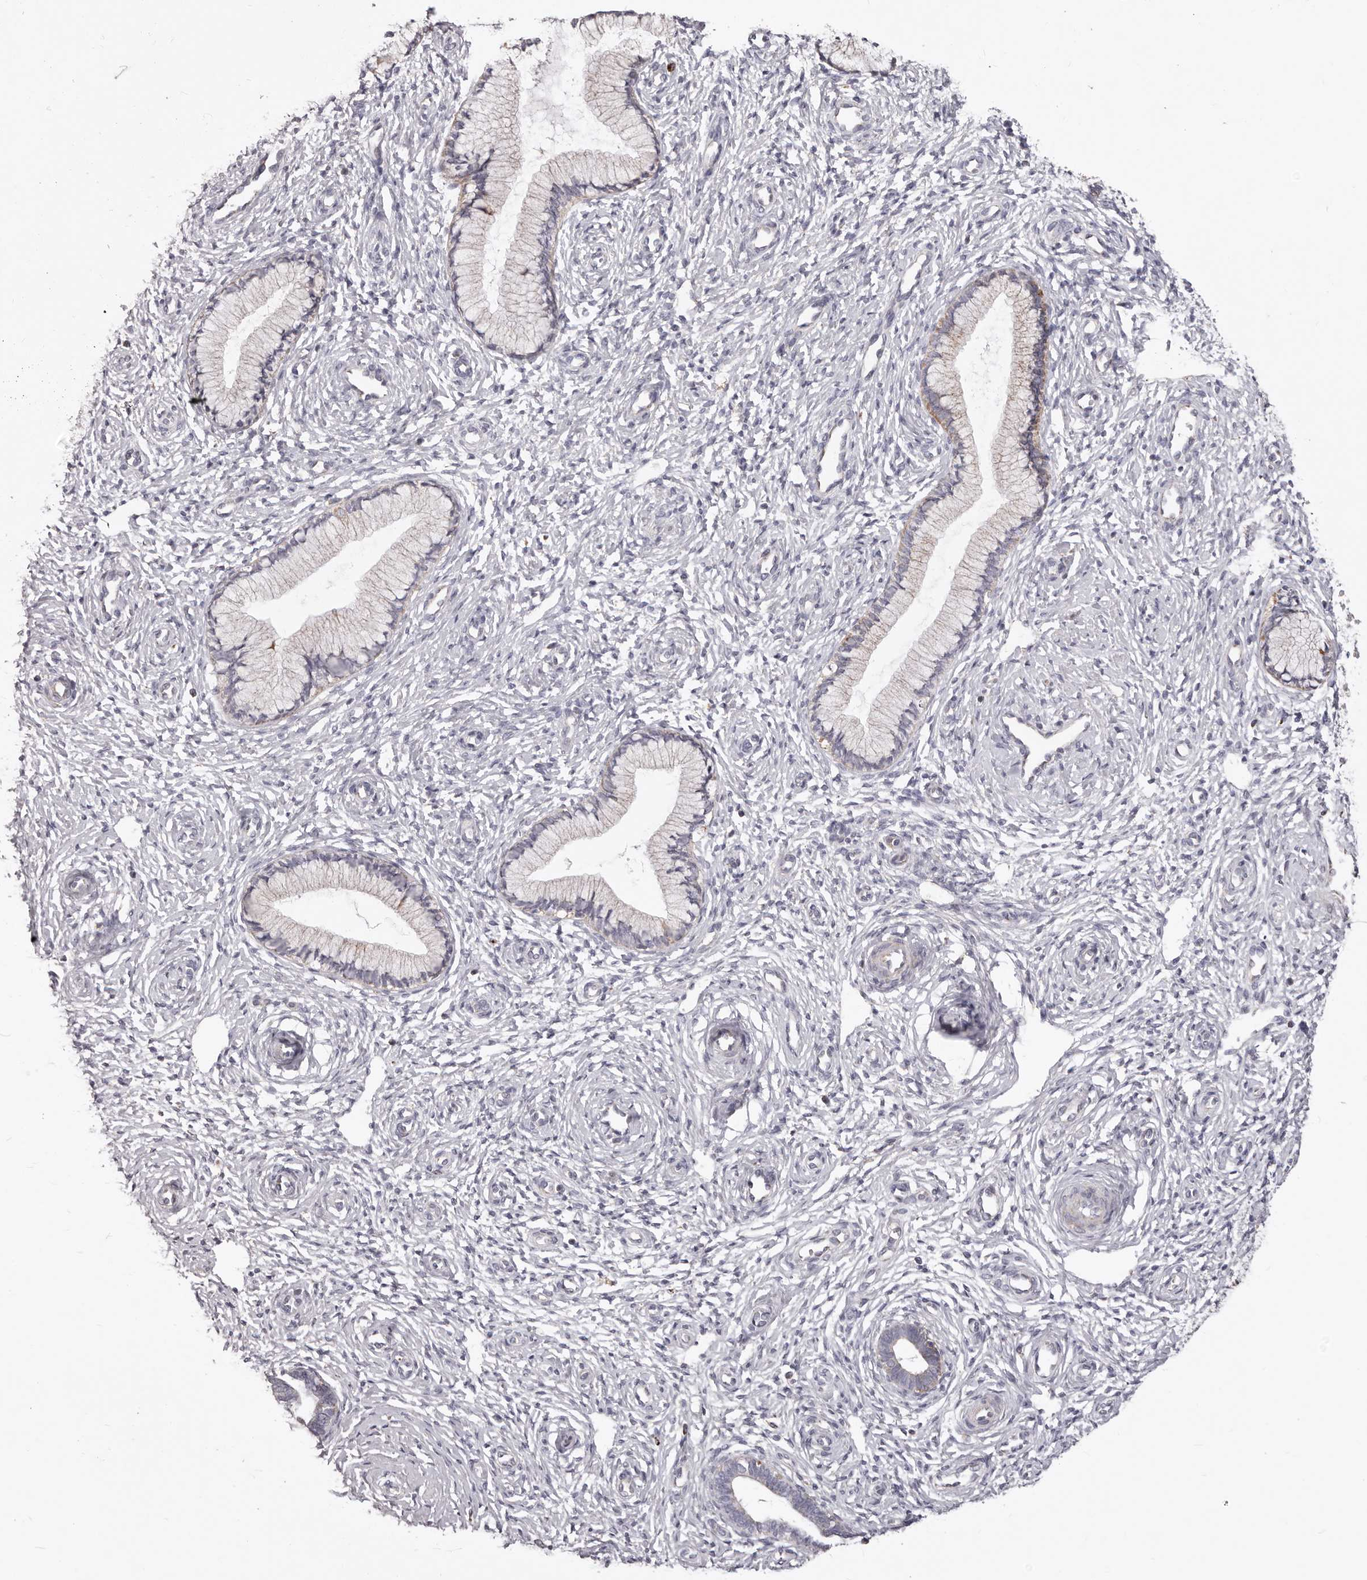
{"staining": {"intensity": "moderate", "quantity": "<25%", "location": "cytoplasmic/membranous"}, "tissue": "cervix", "cell_type": "Glandular cells", "image_type": "normal", "snomed": [{"axis": "morphology", "description": "Normal tissue, NOS"}, {"axis": "topography", "description": "Cervix"}], "caption": "Cervix stained with a brown dye reveals moderate cytoplasmic/membranous positive positivity in approximately <25% of glandular cells.", "gene": "PRMT2", "patient": {"sex": "female", "age": 27}}